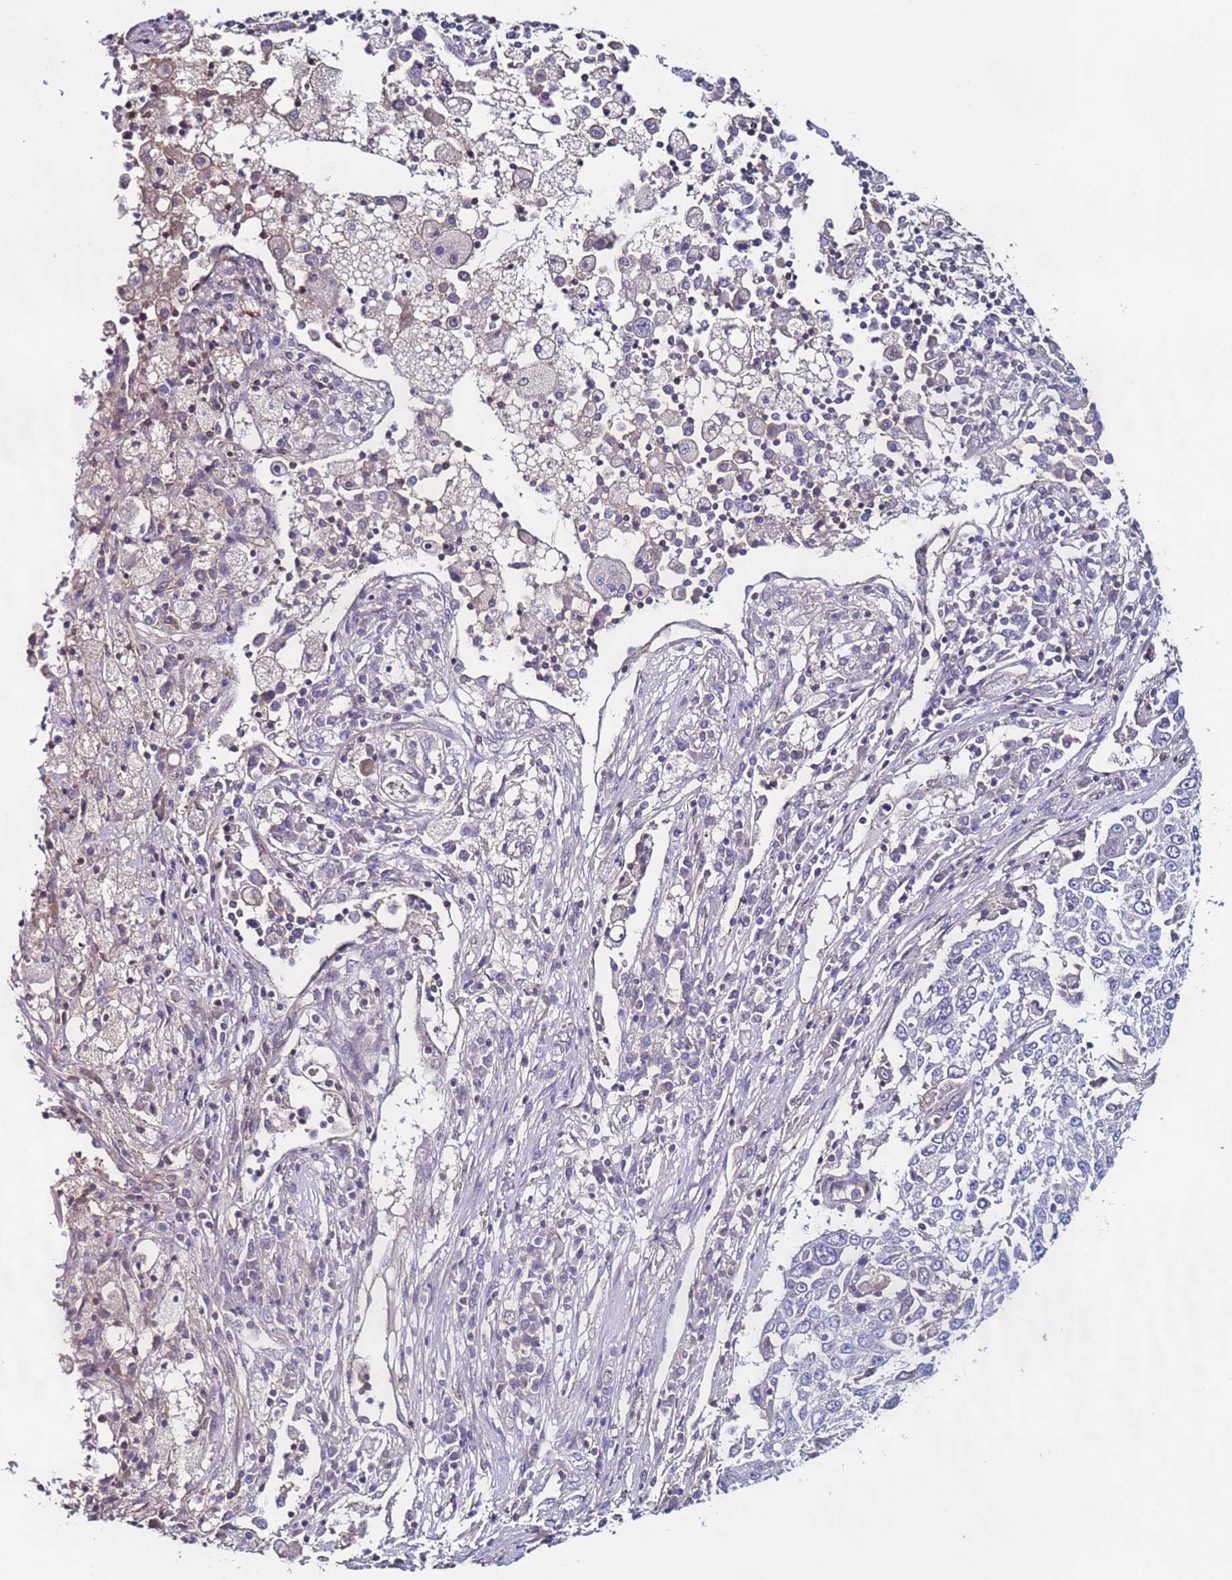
{"staining": {"intensity": "negative", "quantity": "none", "location": "none"}, "tissue": "lung cancer", "cell_type": "Tumor cells", "image_type": "cancer", "snomed": [{"axis": "morphology", "description": "Squamous cell carcinoma, NOS"}, {"axis": "topography", "description": "Lung"}], "caption": "Histopathology image shows no significant protein staining in tumor cells of lung cancer.", "gene": "TENM3", "patient": {"sex": "male", "age": 65}}